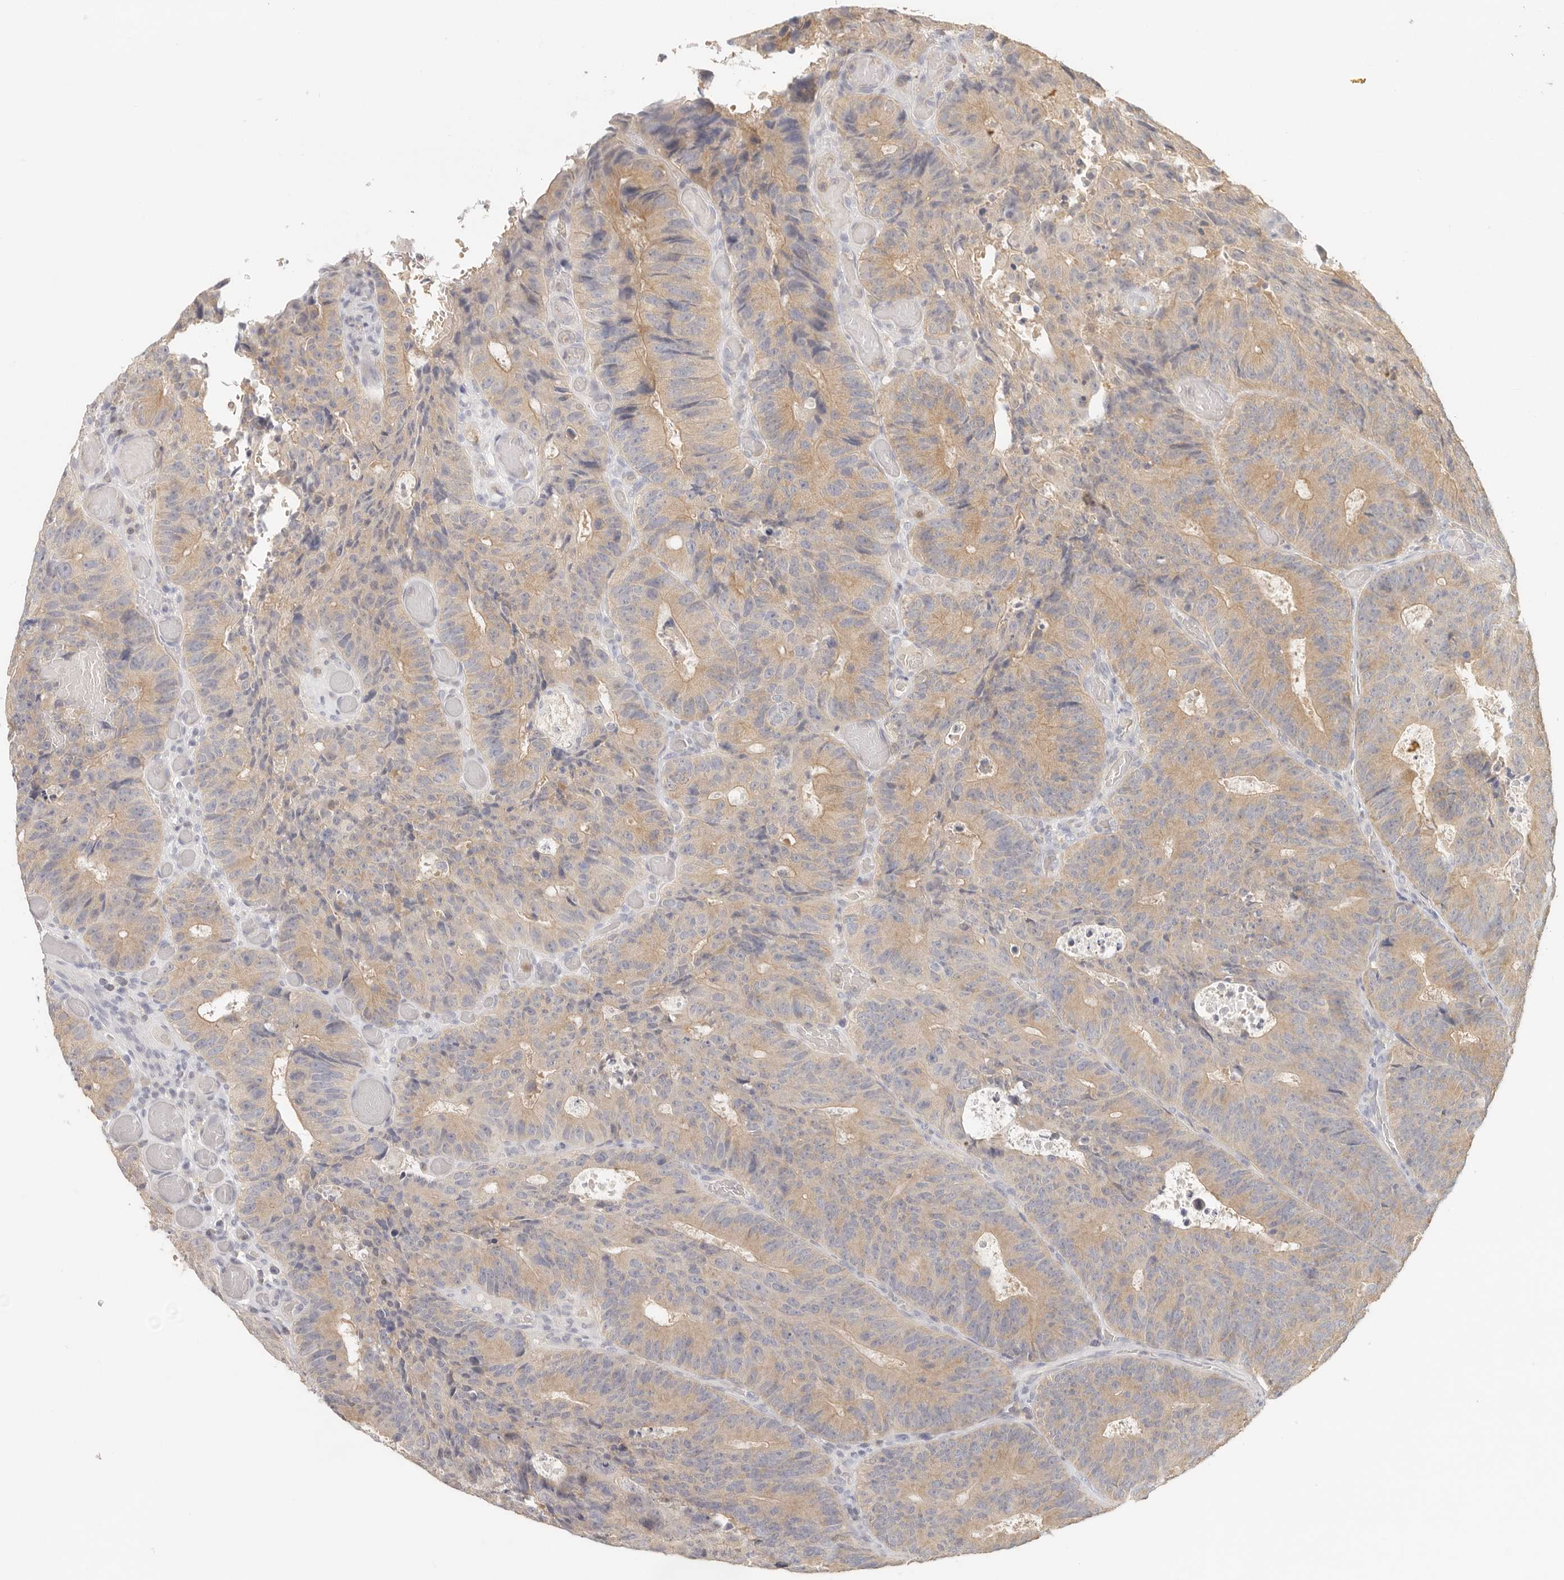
{"staining": {"intensity": "moderate", "quantity": ">75%", "location": "cytoplasmic/membranous"}, "tissue": "colorectal cancer", "cell_type": "Tumor cells", "image_type": "cancer", "snomed": [{"axis": "morphology", "description": "Adenocarcinoma, NOS"}, {"axis": "topography", "description": "Colon"}], "caption": "Approximately >75% of tumor cells in human colorectal cancer (adenocarcinoma) demonstrate moderate cytoplasmic/membranous protein expression as visualized by brown immunohistochemical staining.", "gene": "CSK", "patient": {"sex": "male", "age": 87}}